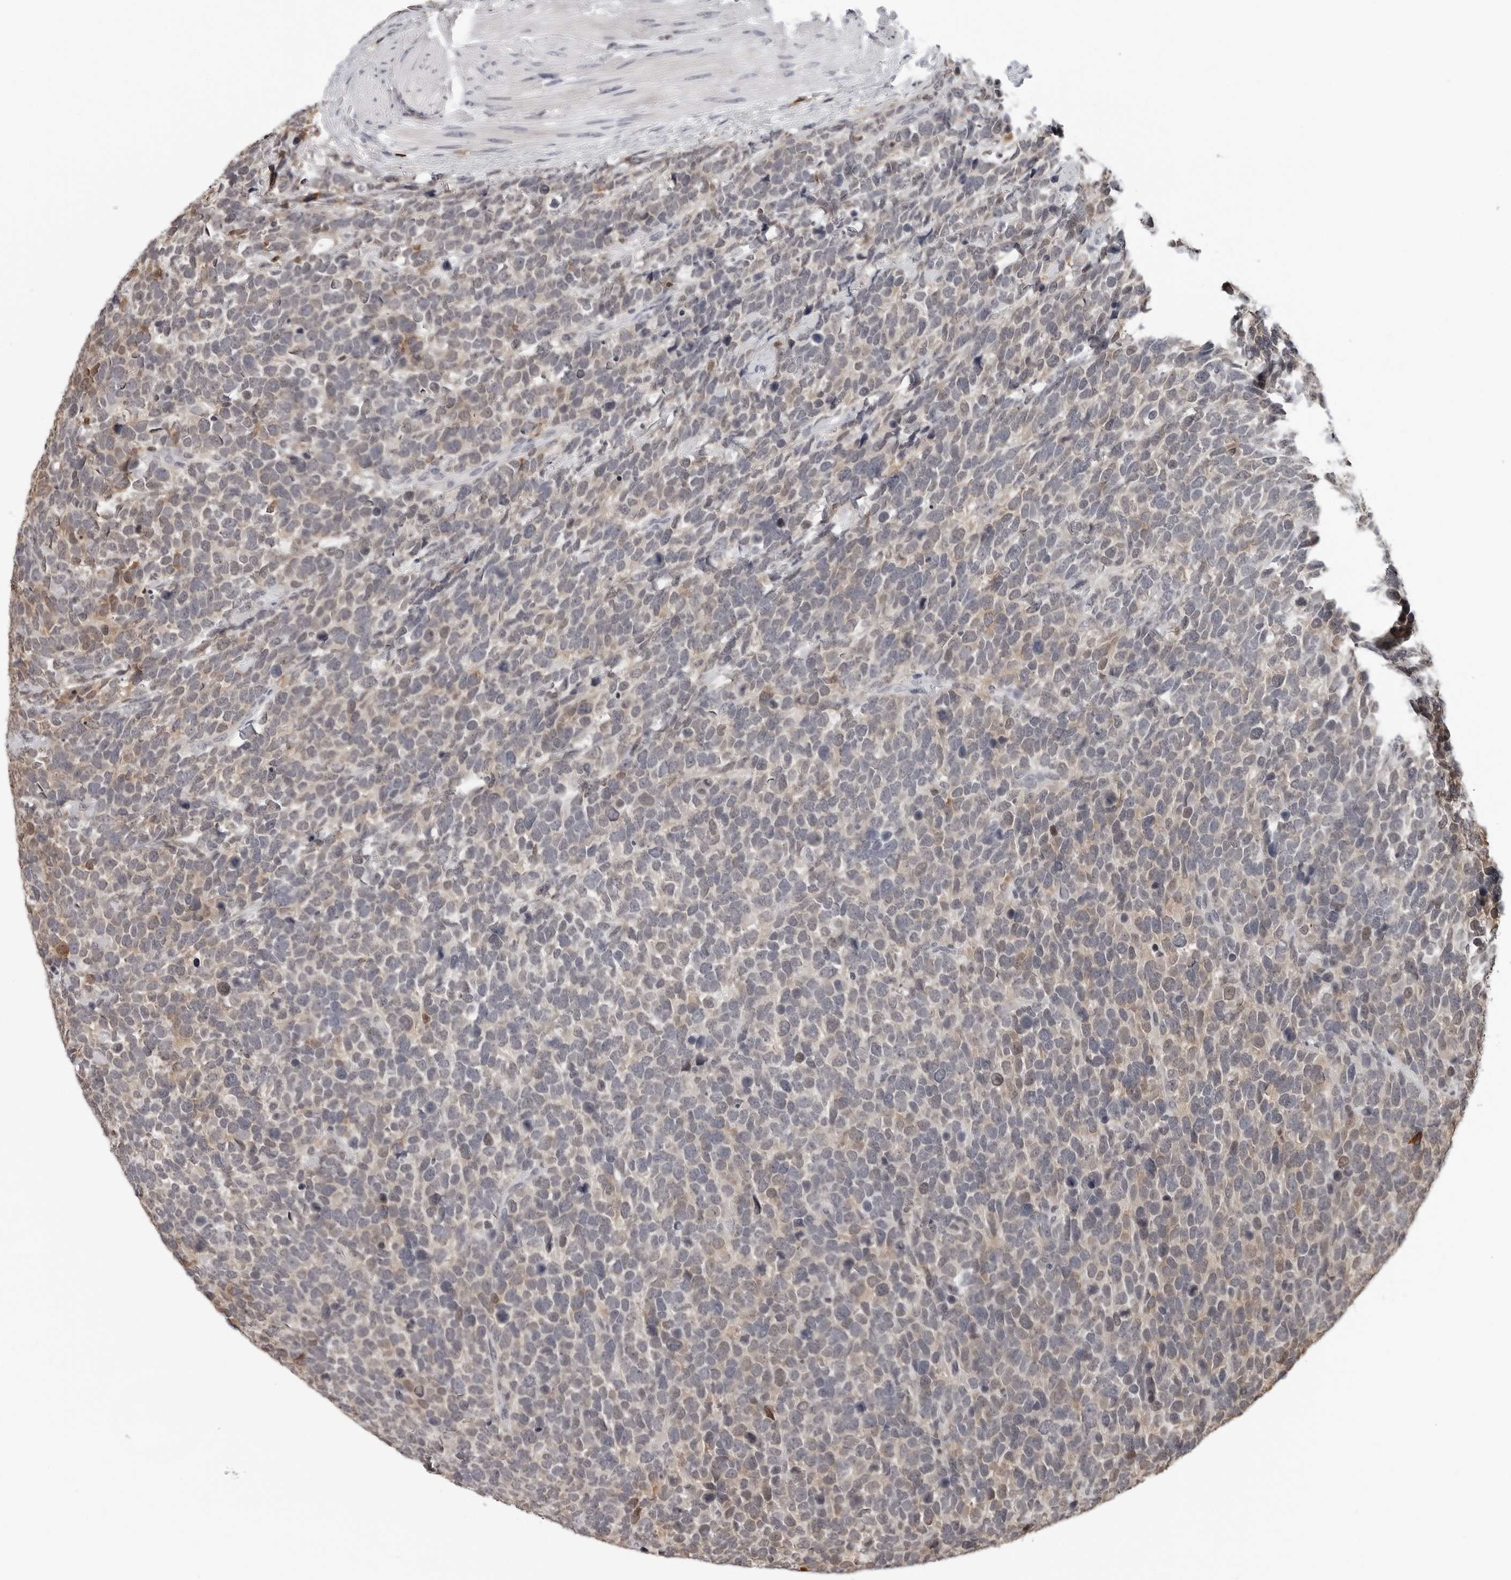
{"staining": {"intensity": "weak", "quantity": "25%-75%", "location": "cytoplasmic/membranous"}, "tissue": "urothelial cancer", "cell_type": "Tumor cells", "image_type": "cancer", "snomed": [{"axis": "morphology", "description": "Urothelial carcinoma, High grade"}, {"axis": "topography", "description": "Urinary bladder"}], "caption": "An image of urothelial carcinoma (high-grade) stained for a protein reveals weak cytoplasmic/membranous brown staining in tumor cells.", "gene": "HSPH1", "patient": {"sex": "female", "age": 82}}